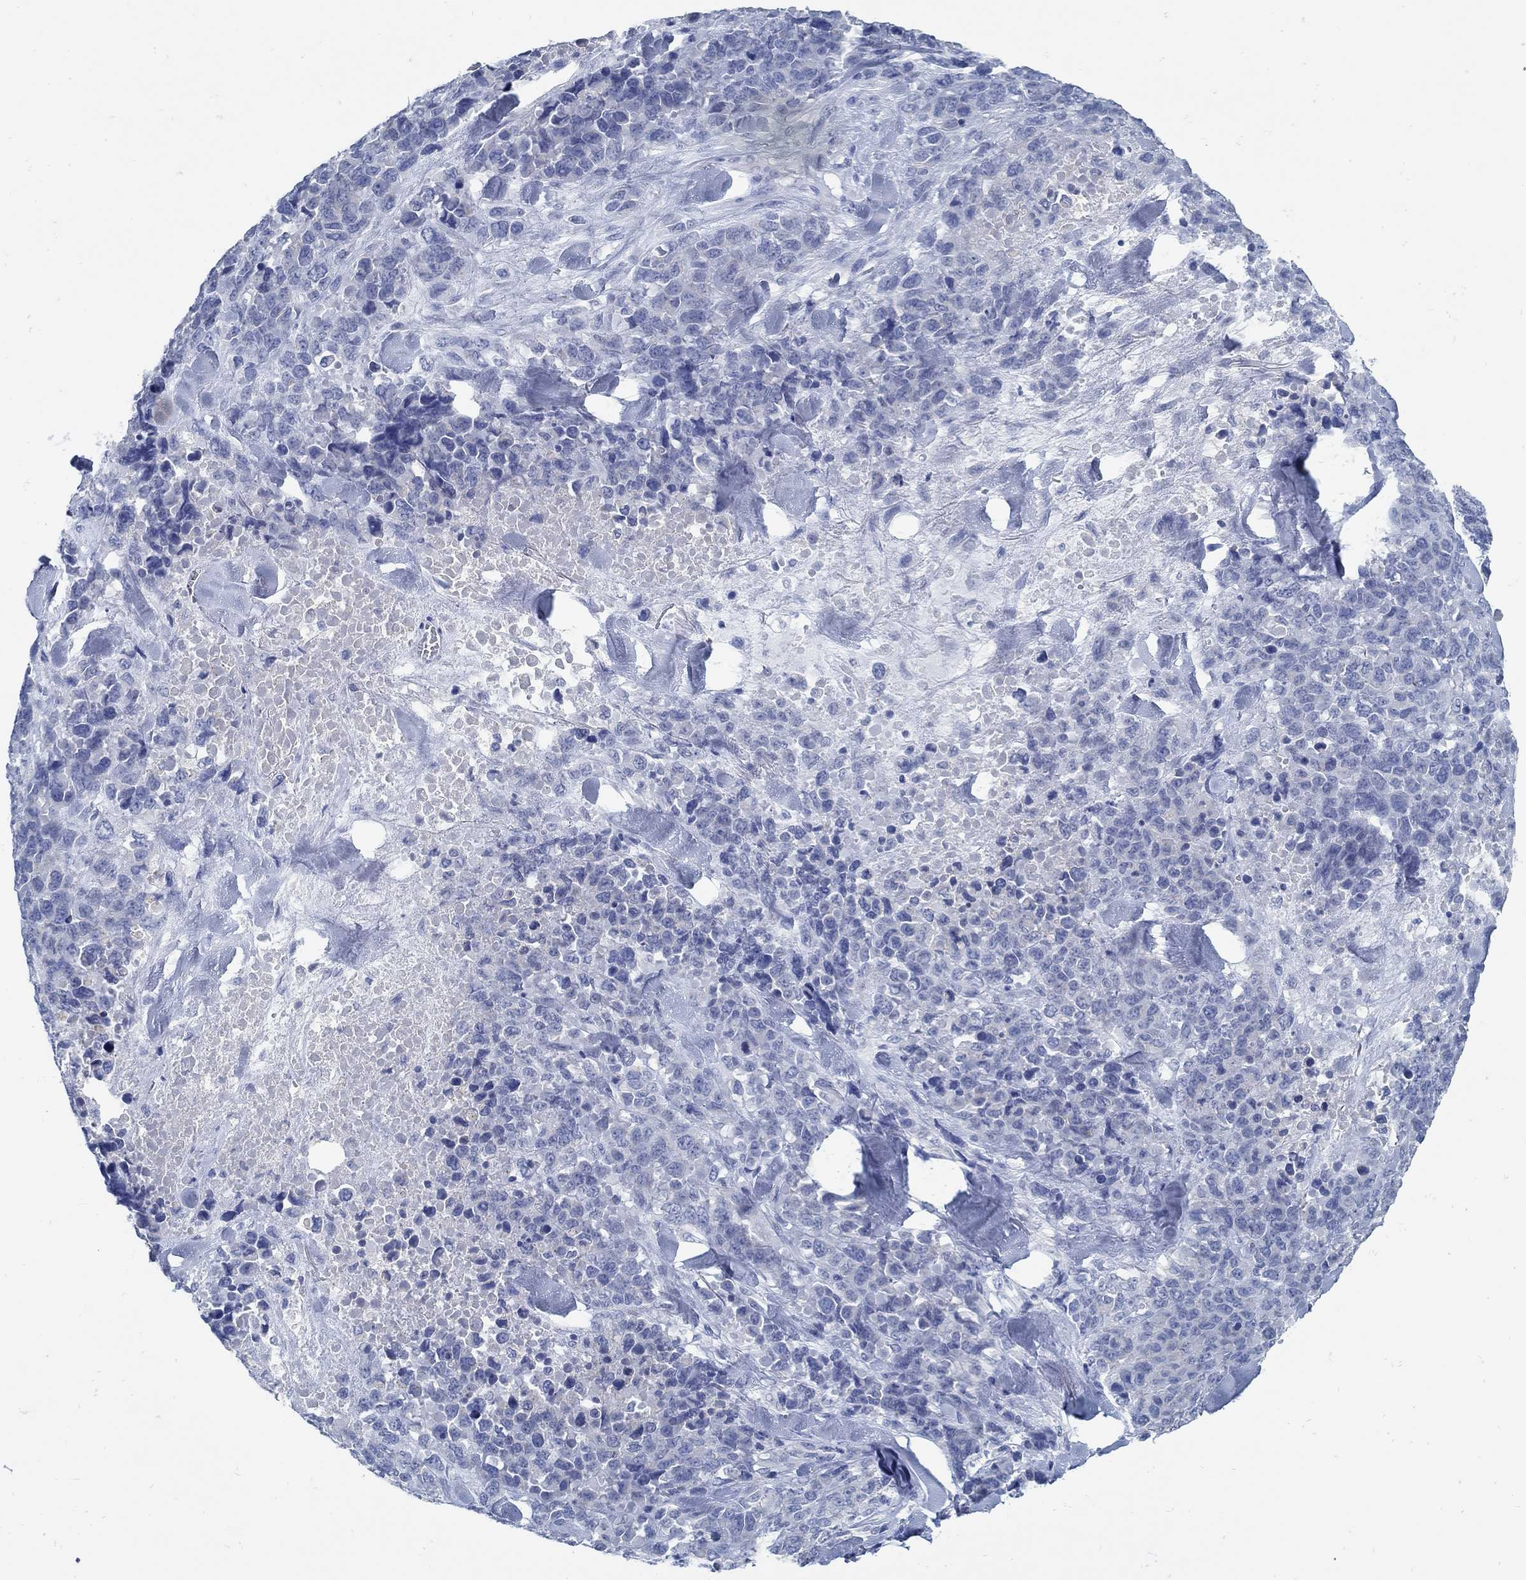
{"staining": {"intensity": "negative", "quantity": "none", "location": "none"}, "tissue": "melanoma", "cell_type": "Tumor cells", "image_type": "cancer", "snomed": [{"axis": "morphology", "description": "Malignant melanoma, Metastatic site"}, {"axis": "topography", "description": "Skin"}], "caption": "A micrograph of human malignant melanoma (metastatic site) is negative for staining in tumor cells.", "gene": "ZFAND4", "patient": {"sex": "male", "age": 84}}